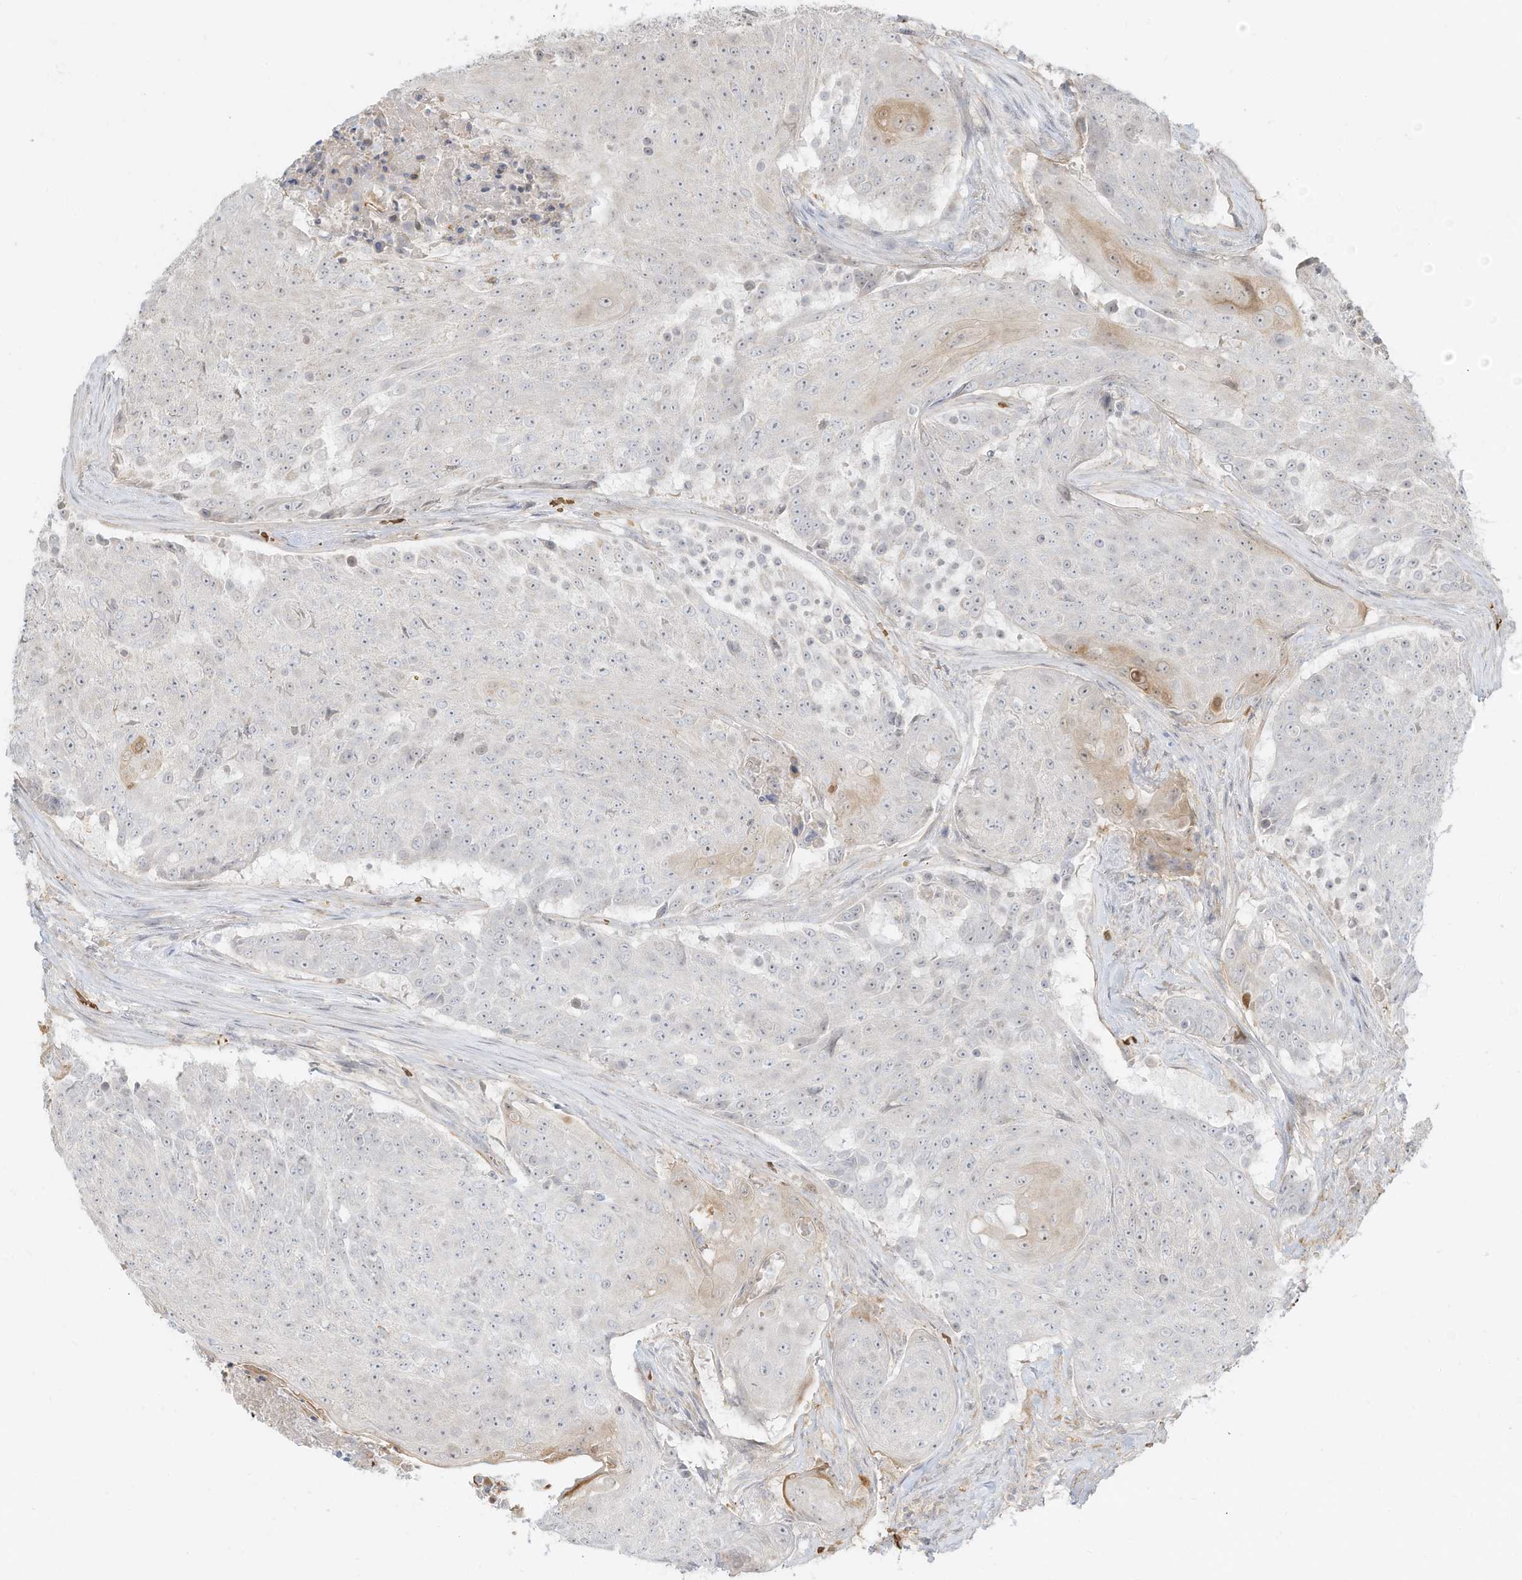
{"staining": {"intensity": "weak", "quantity": "<25%", "location": "cytoplasmic/membranous"}, "tissue": "urothelial cancer", "cell_type": "Tumor cells", "image_type": "cancer", "snomed": [{"axis": "morphology", "description": "Urothelial carcinoma, High grade"}, {"axis": "topography", "description": "Urinary bladder"}], "caption": "Tumor cells show no significant protein positivity in urothelial cancer.", "gene": "OFD1", "patient": {"sex": "female", "age": 63}}